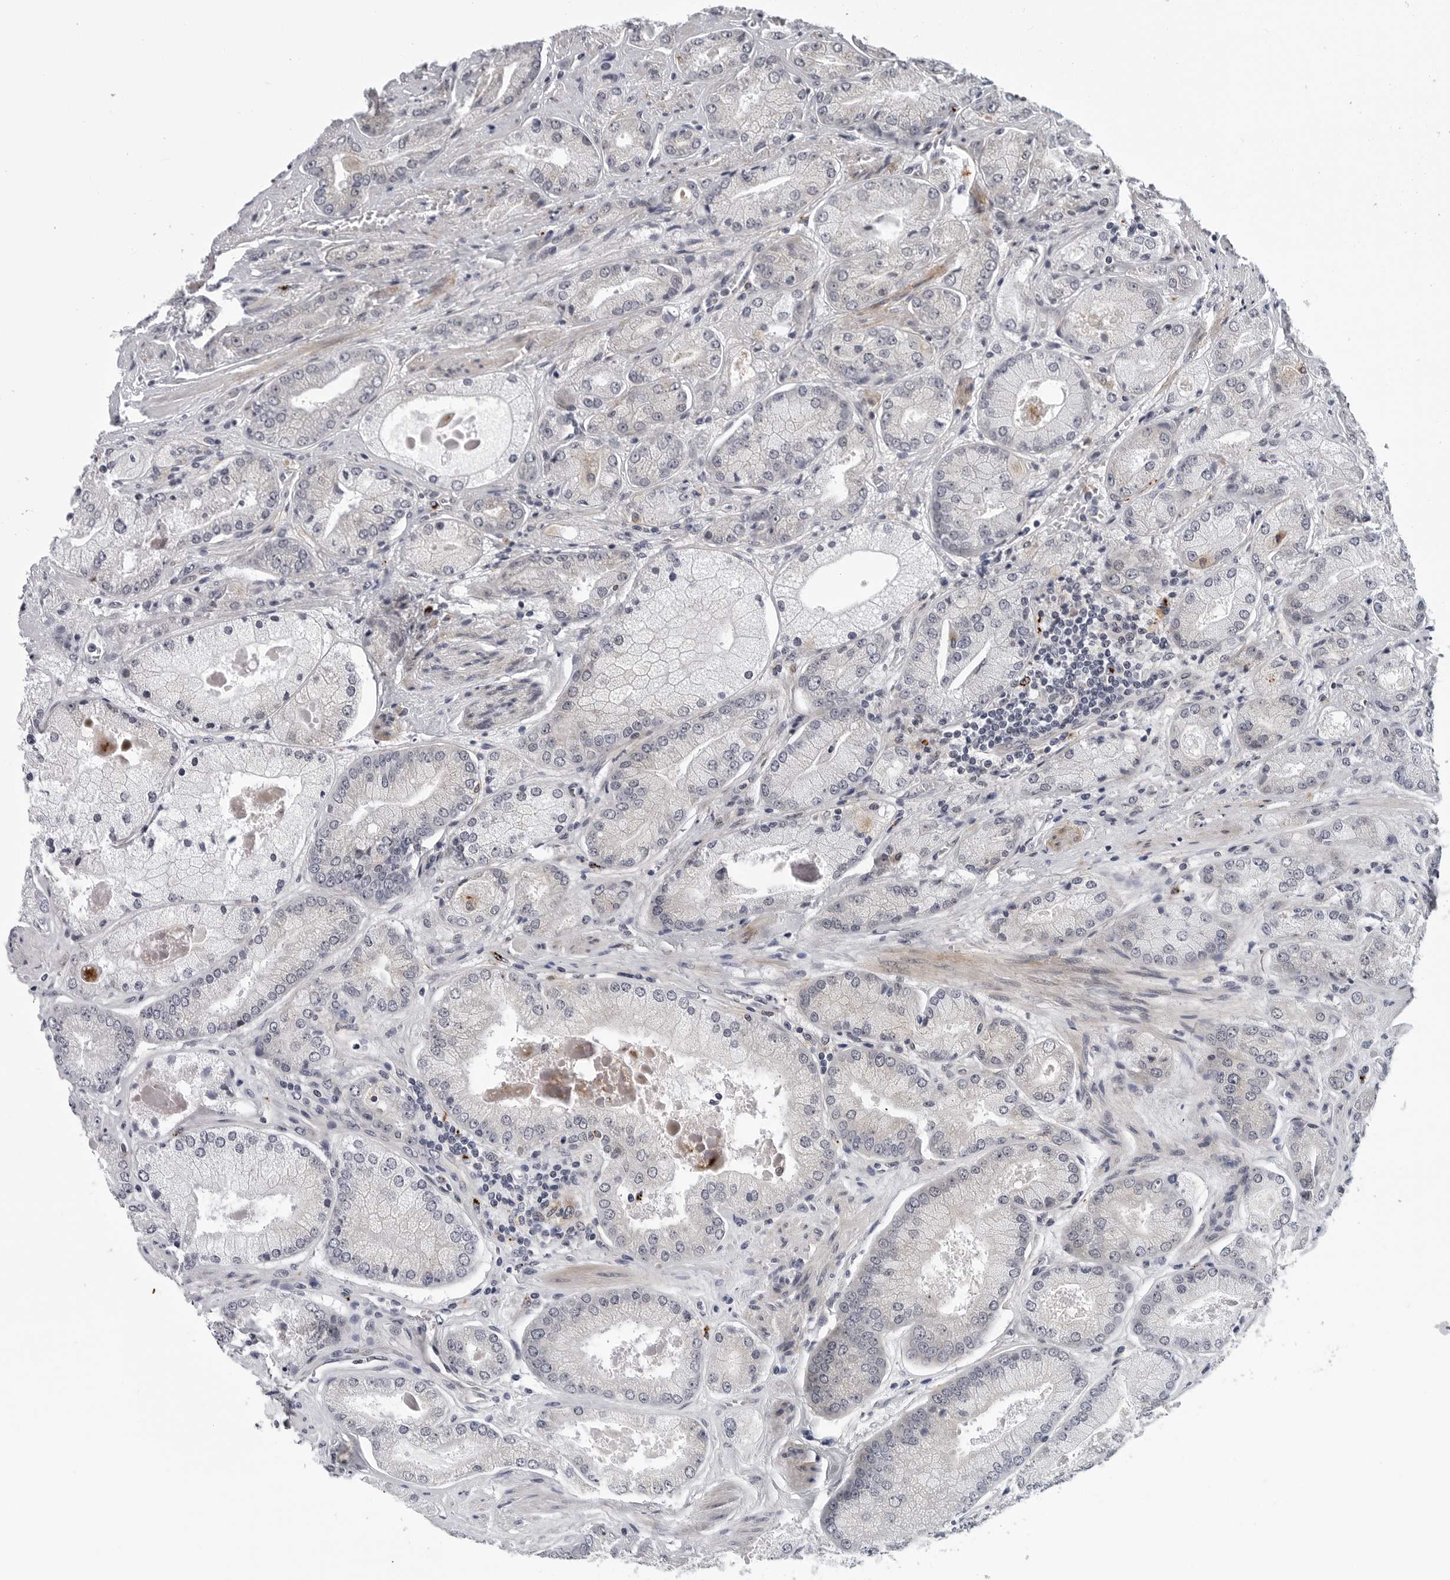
{"staining": {"intensity": "negative", "quantity": "none", "location": "none"}, "tissue": "prostate cancer", "cell_type": "Tumor cells", "image_type": "cancer", "snomed": [{"axis": "morphology", "description": "Adenocarcinoma, High grade"}, {"axis": "topography", "description": "Prostate"}], "caption": "This is an immunohistochemistry (IHC) histopathology image of human adenocarcinoma (high-grade) (prostate). There is no staining in tumor cells.", "gene": "KIAA1614", "patient": {"sex": "male", "age": 58}}